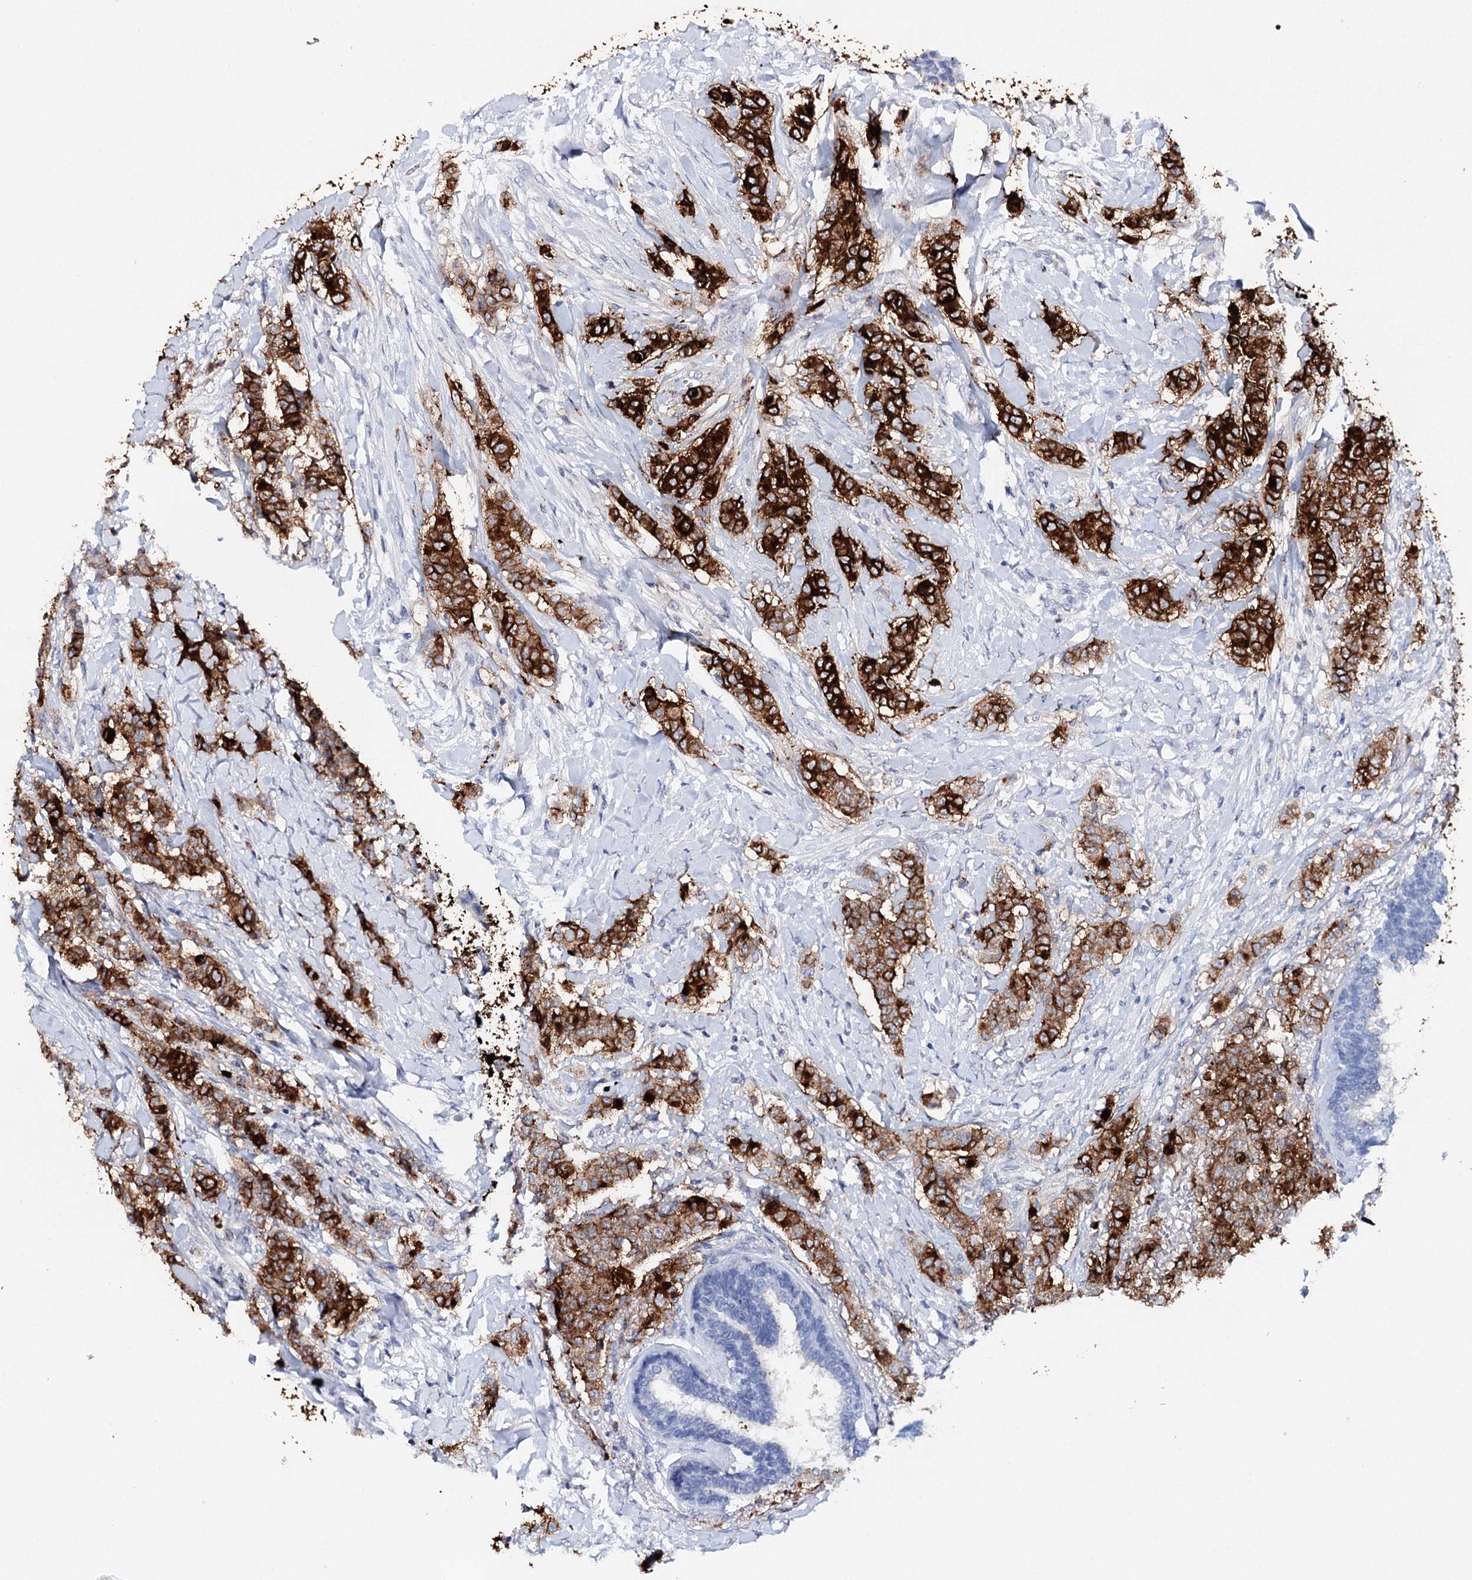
{"staining": {"intensity": "strong", "quantity": ">75%", "location": "cytoplasmic/membranous"}, "tissue": "breast cancer", "cell_type": "Tumor cells", "image_type": "cancer", "snomed": [{"axis": "morphology", "description": "Duct carcinoma"}, {"axis": "topography", "description": "Breast"}], "caption": "This histopathology image reveals immunohistochemistry staining of human intraductal carcinoma (breast), with high strong cytoplasmic/membranous positivity in about >75% of tumor cells.", "gene": "CEACAM8", "patient": {"sex": "female", "age": 40}}